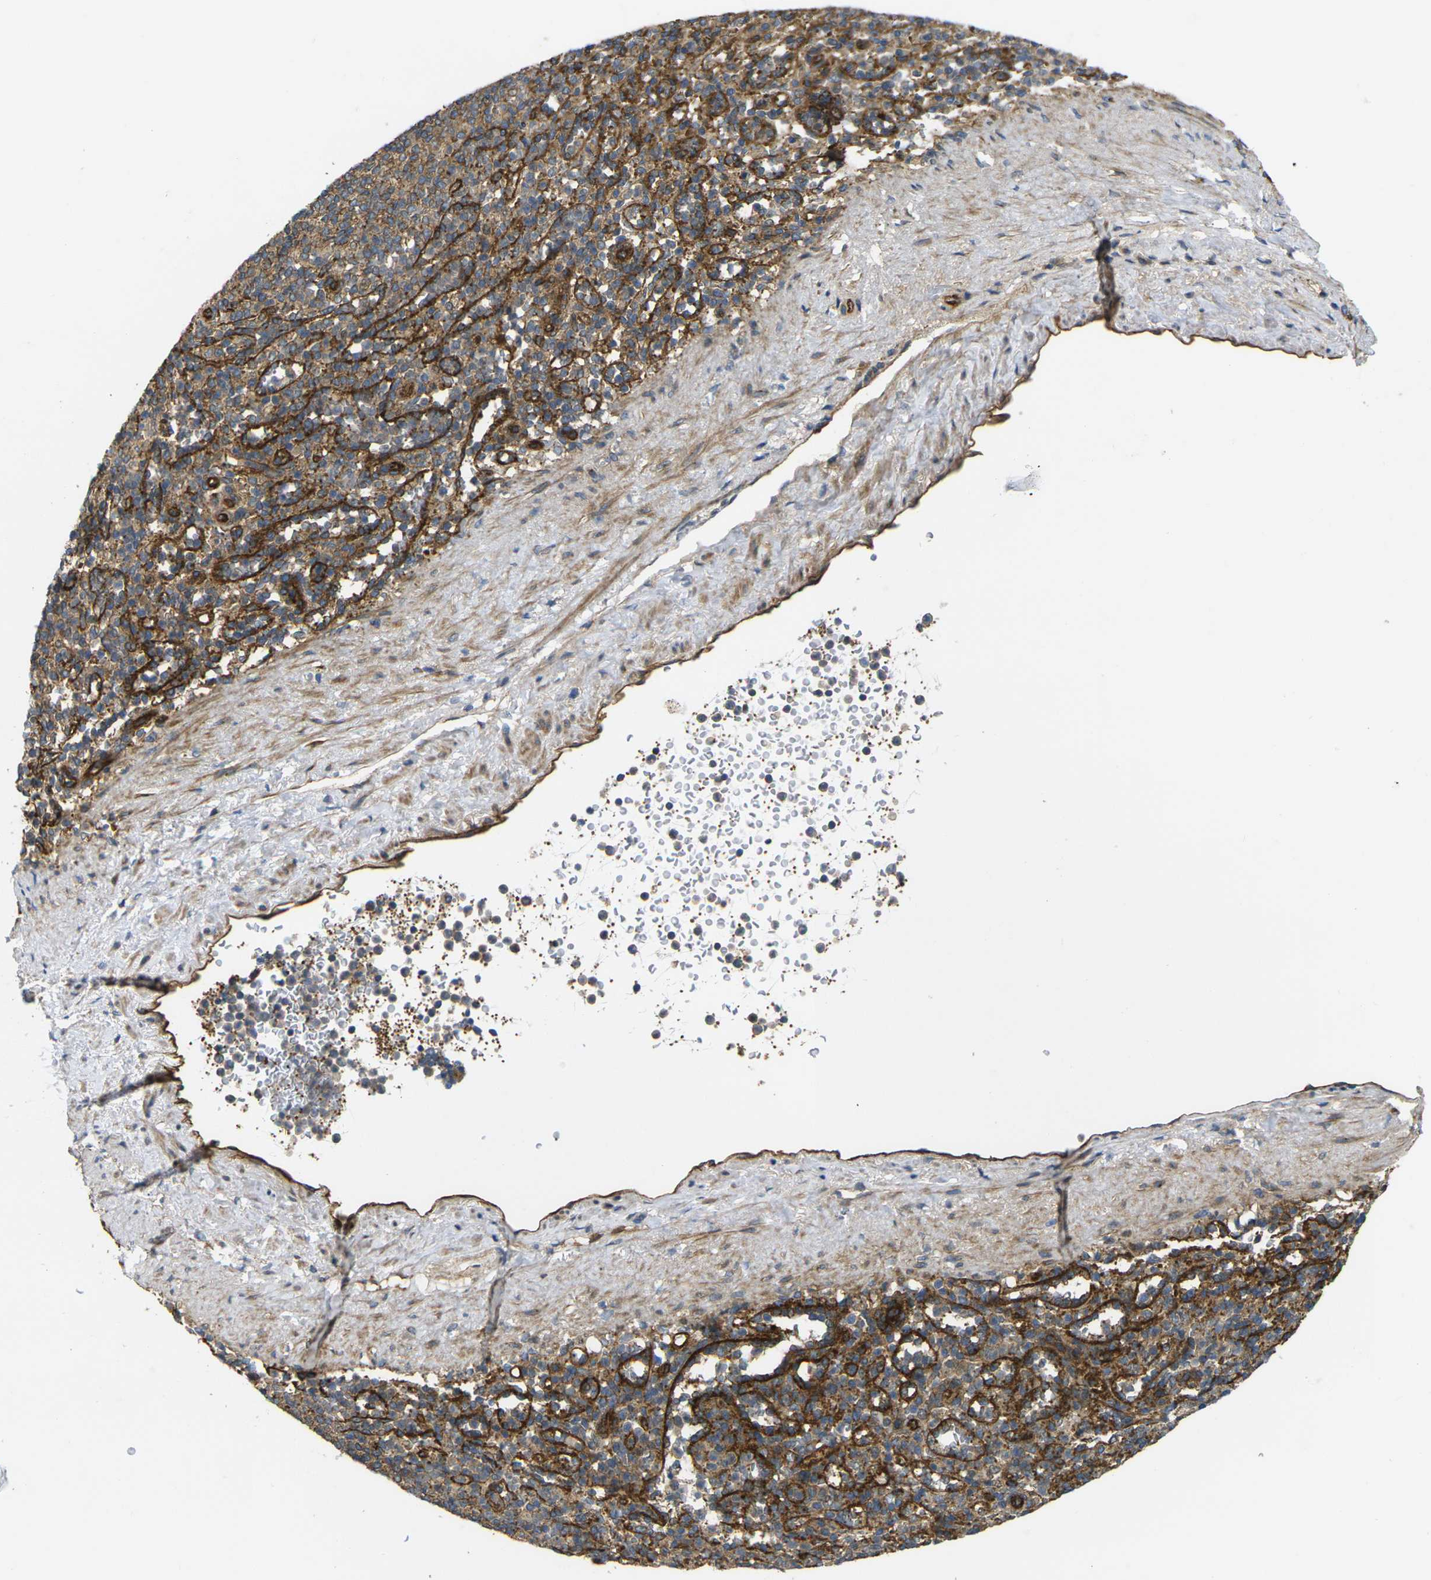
{"staining": {"intensity": "moderate", "quantity": ">75%", "location": "cytoplasmic/membranous"}, "tissue": "spleen", "cell_type": "Cells in red pulp", "image_type": "normal", "snomed": [{"axis": "morphology", "description": "Normal tissue, NOS"}, {"axis": "topography", "description": "Spleen"}], "caption": "An image of human spleen stained for a protein reveals moderate cytoplasmic/membranous brown staining in cells in red pulp.", "gene": "ECE1", "patient": {"sex": "female", "age": 74}}